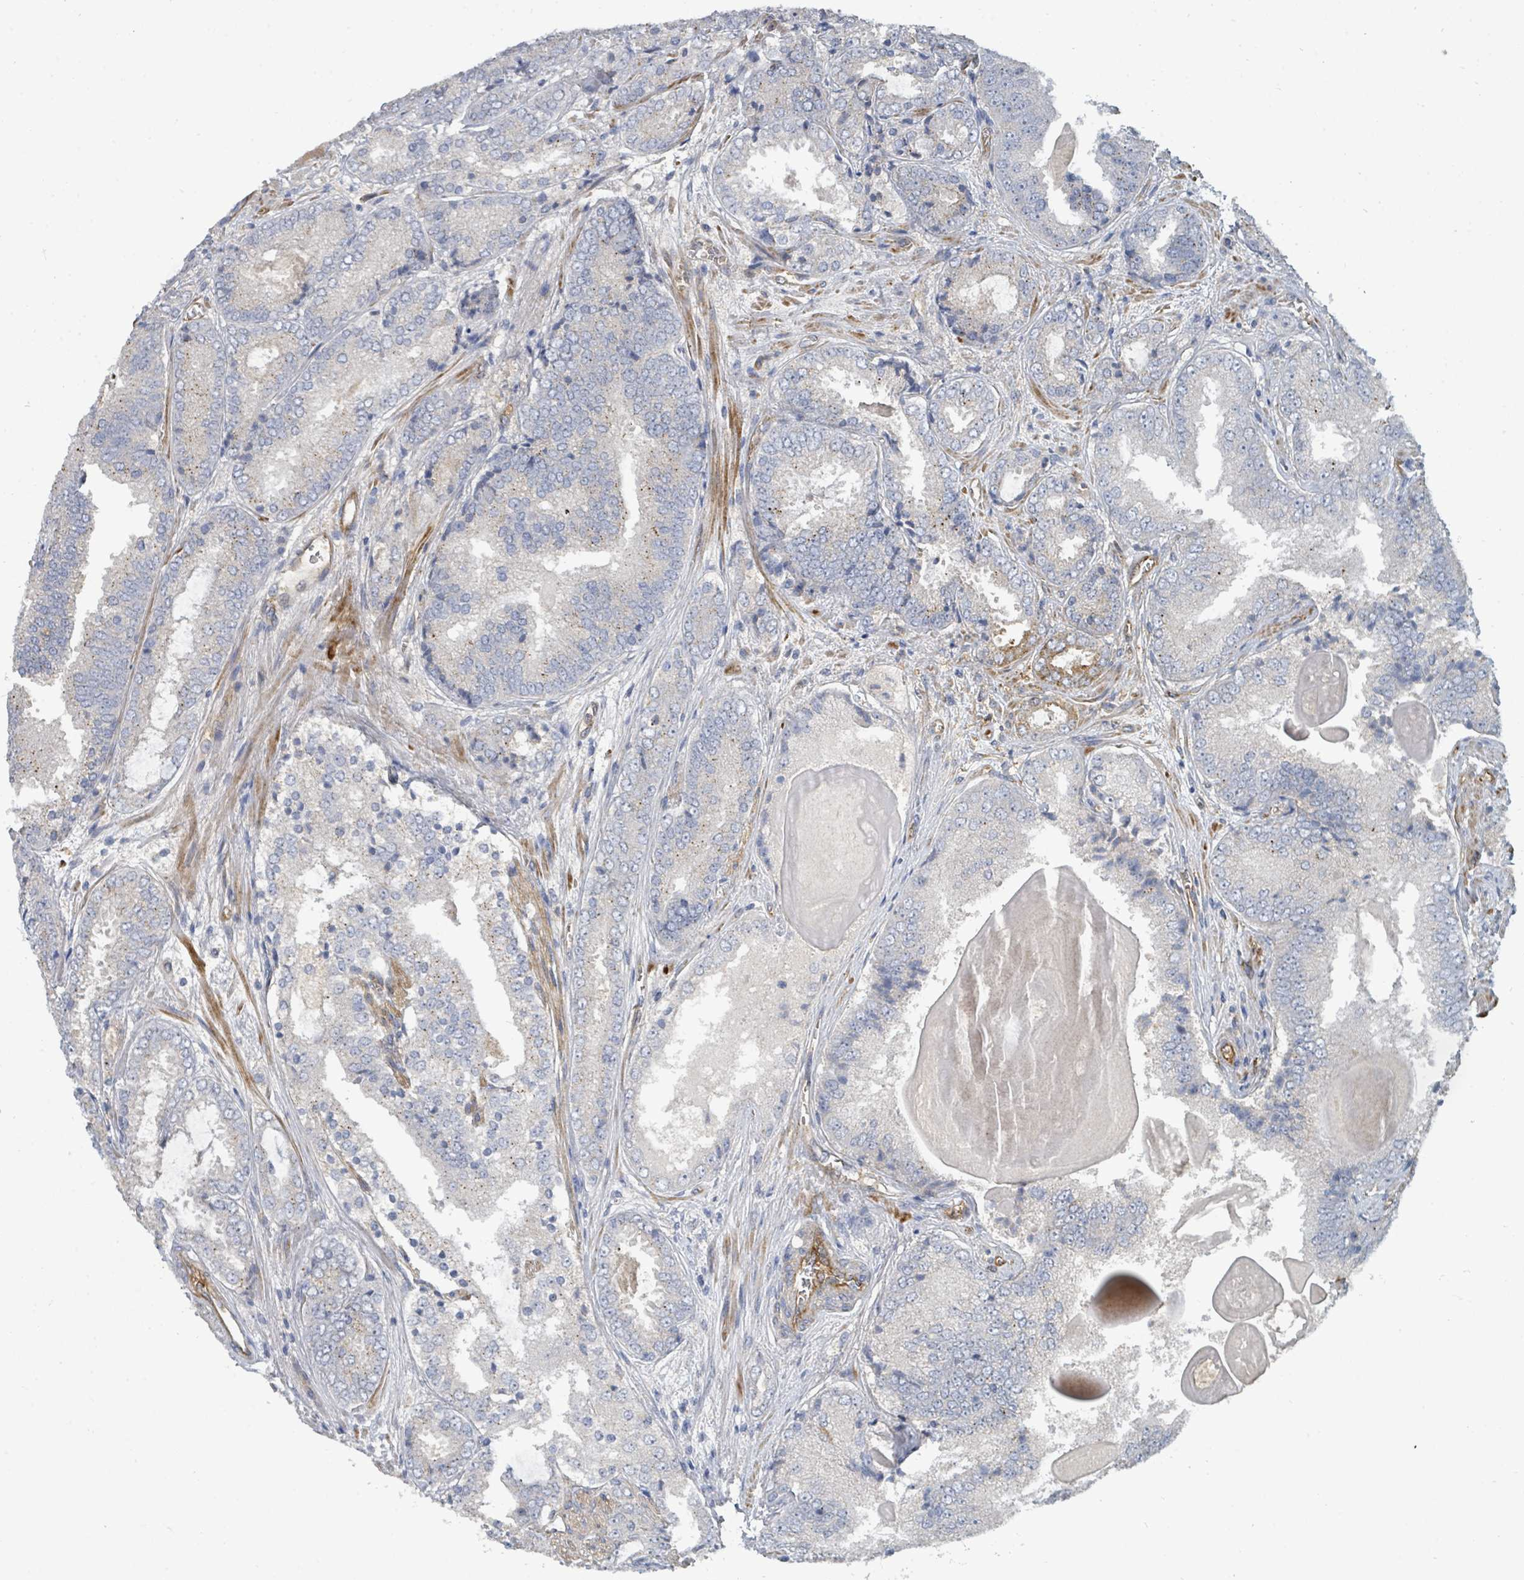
{"staining": {"intensity": "negative", "quantity": "none", "location": "none"}, "tissue": "prostate cancer", "cell_type": "Tumor cells", "image_type": "cancer", "snomed": [{"axis": "morphology", "description": "Adenocarcinoma, High grade"}, {"axis": "topography", "description": "Prostate"}], "caption": "IHC of human high-grade adenocarcinoma (prostate) reveals no expression in tumor cells.", "gene": "IFIT1", "patient": {"sex": "male", "age": 63}}